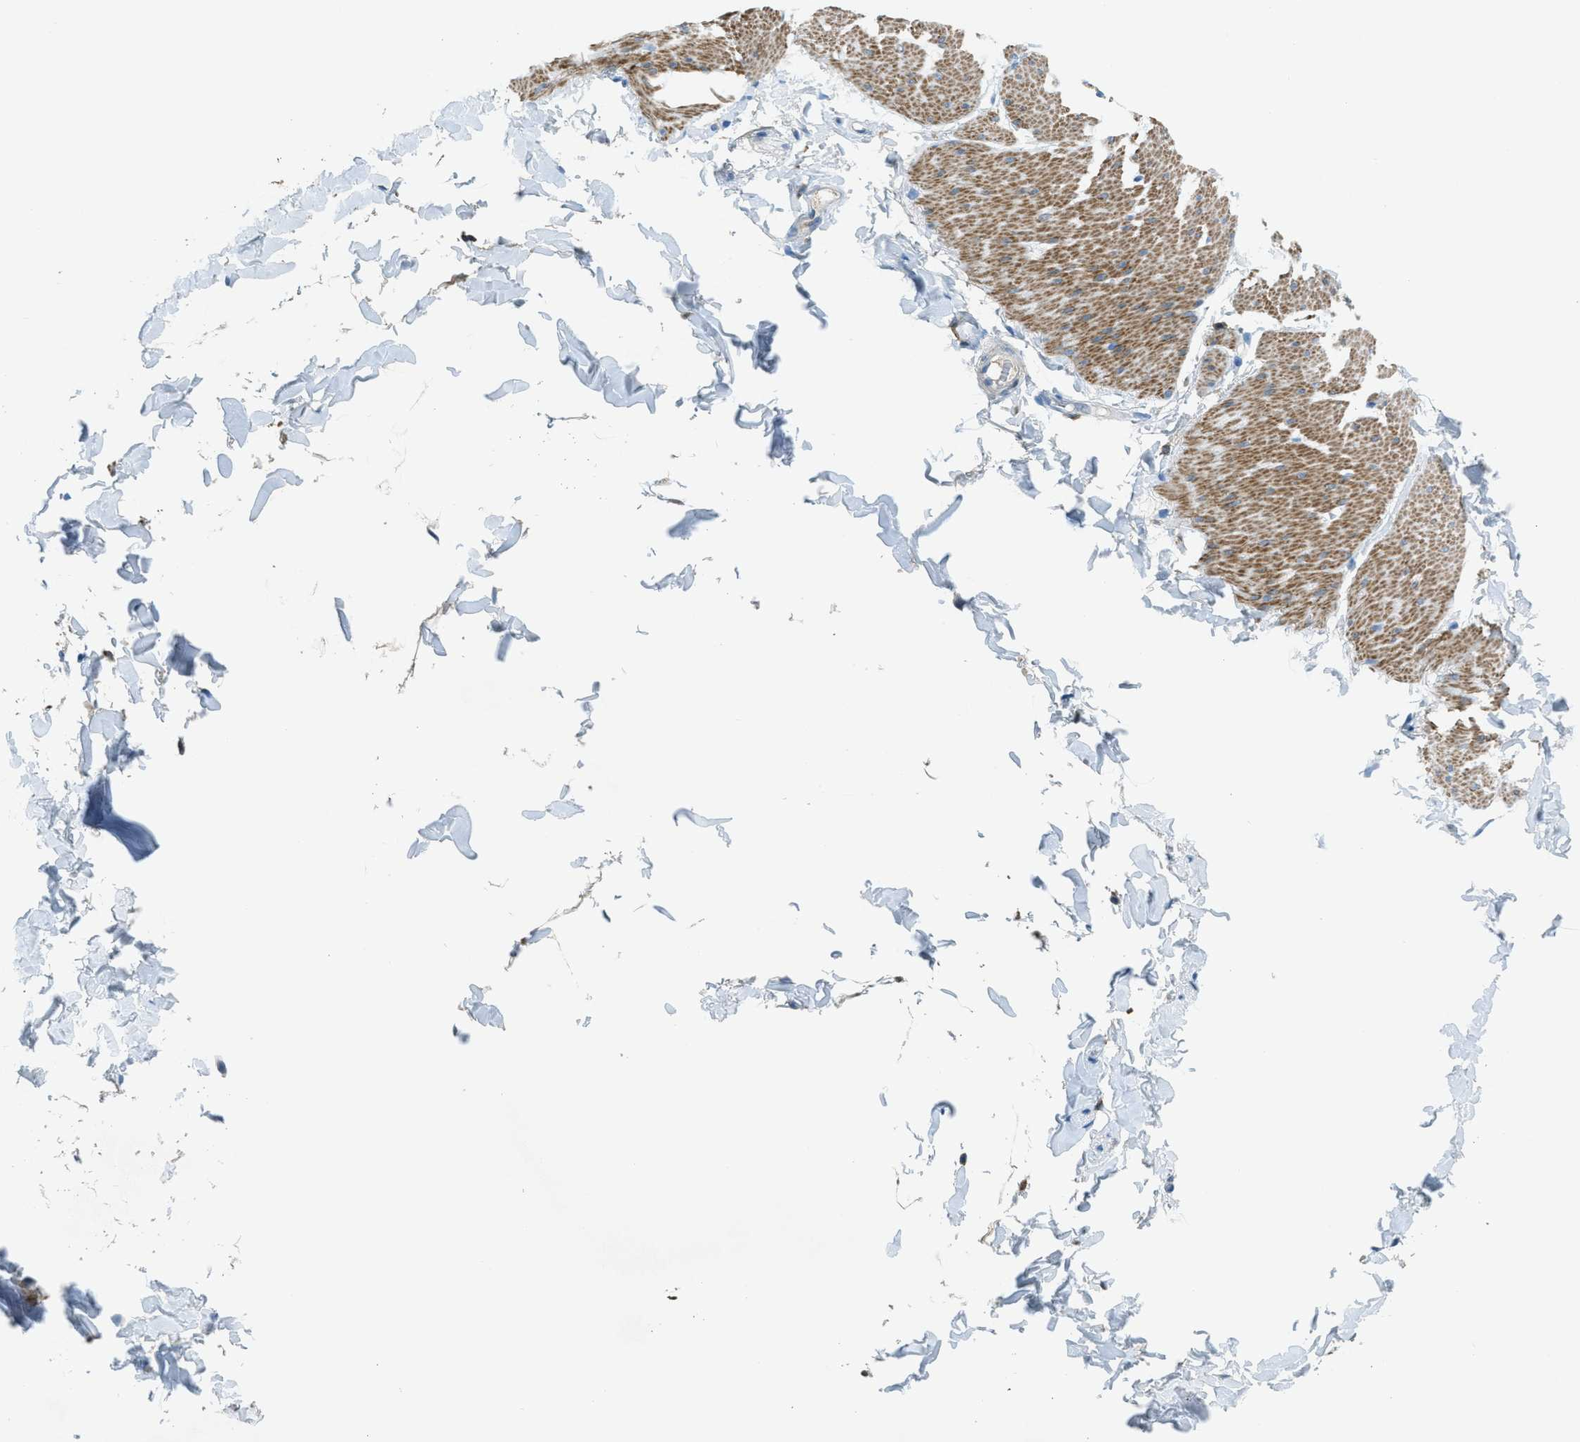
{"staining": {"intensity": "moderate", "quantity": "25%-75%", "location": "cytoplasmic/membranous"}, "tissue": "smooth muscle", "cell_type": "Smooth muscle cells", "image_type": "normal", "snomed": [{"axis": "morphology", "description": "Normal tissue, NOS"}, {"axis": "topography", "description": "Smooth muscle"}, {"axis": "topography", "description": "Colon"}], "caption": "A brown stain labels moderate cytoplasmic/membranous positivity of a protein in smooth muscle cells of normal smooth muscle.", "gene": "KLHL8", "patient": {"sex": "male", "age": 67}}